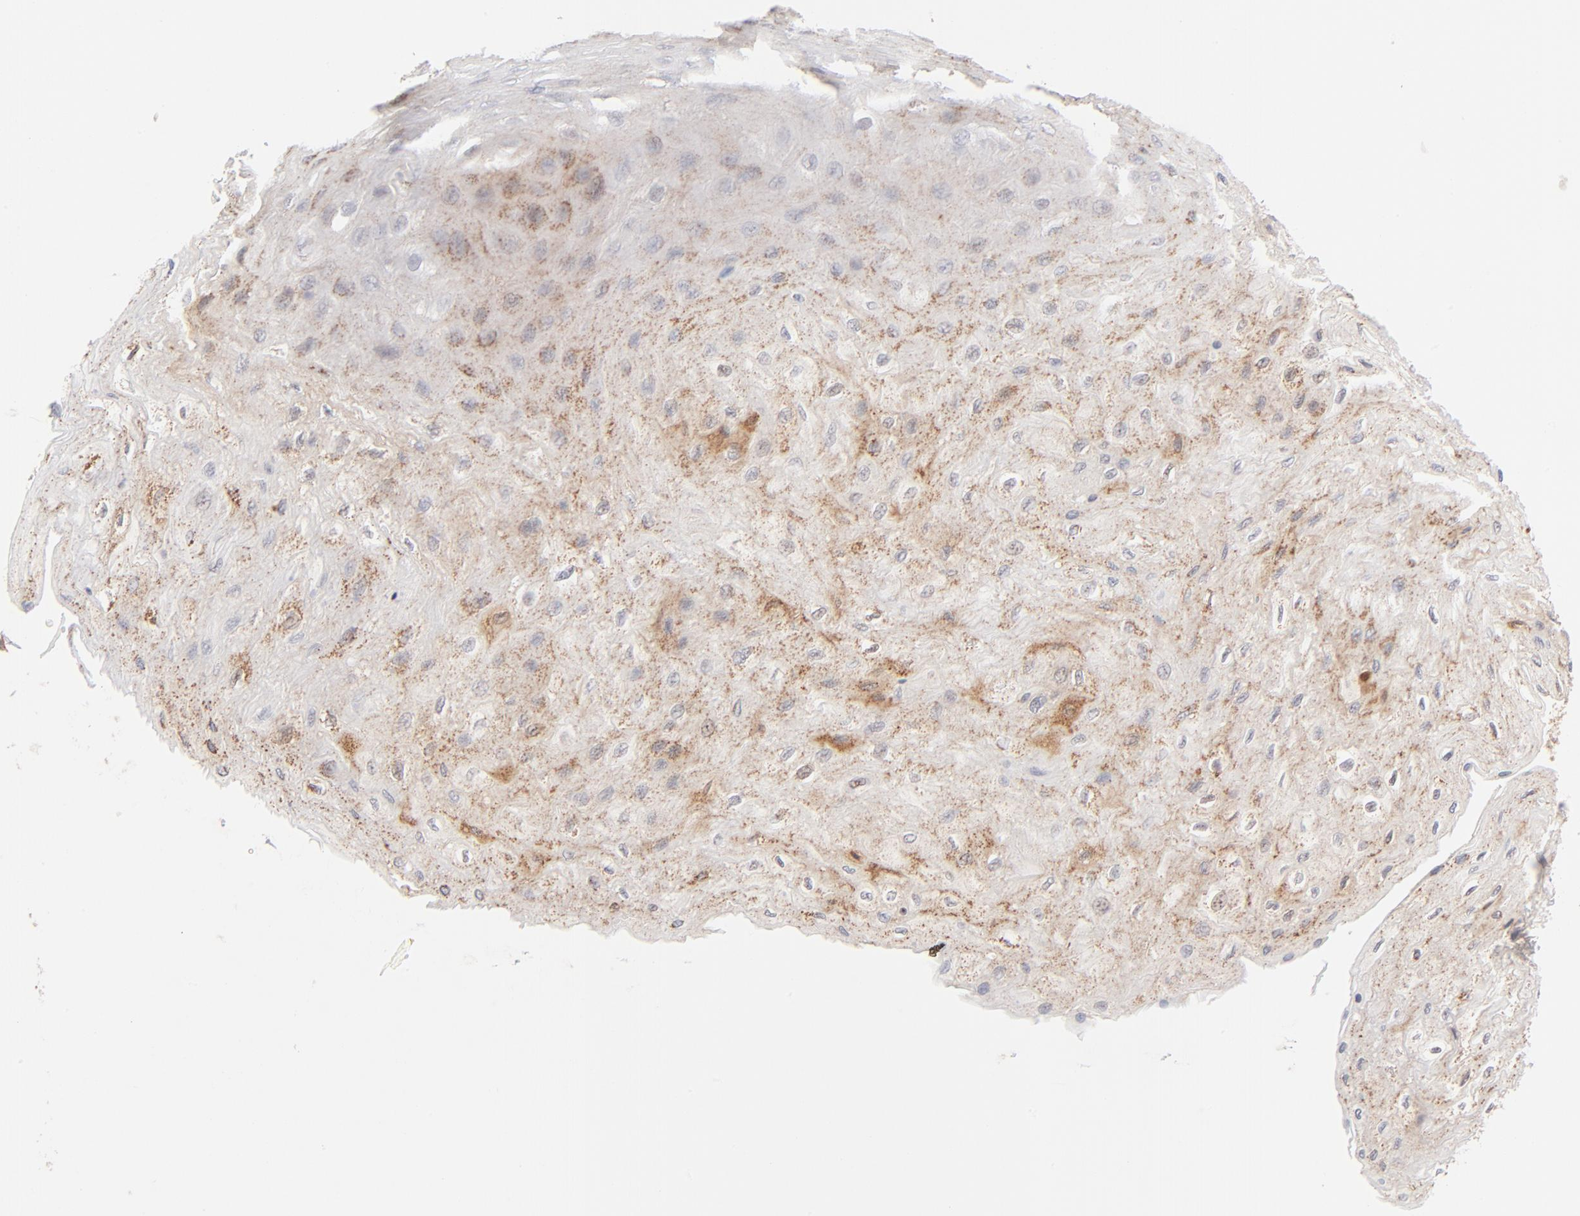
{"staining": {"intensity": "moderate", "quantity": ">75%", "location": "cytoplasmic/membranous"}, "tissue": "esophagus", "cell_type": "Squamous epithelial cells", "image_type": "normal", "snomed": [{"axis": "morphology", "description": "Normal tissue, NOS"}, {"axis": "topography", "description": "Esophagus"}], "caption": "Immunohistochemistry micrograph of normal human esophagus stained for a protein (brown), which shows medium levels of moderate cytoplasmic/membranous positivity in approximately >75% of squamous epithelial cells.", "gene": "CSPG4", "patient": {"sex": "female", "age": 72}}